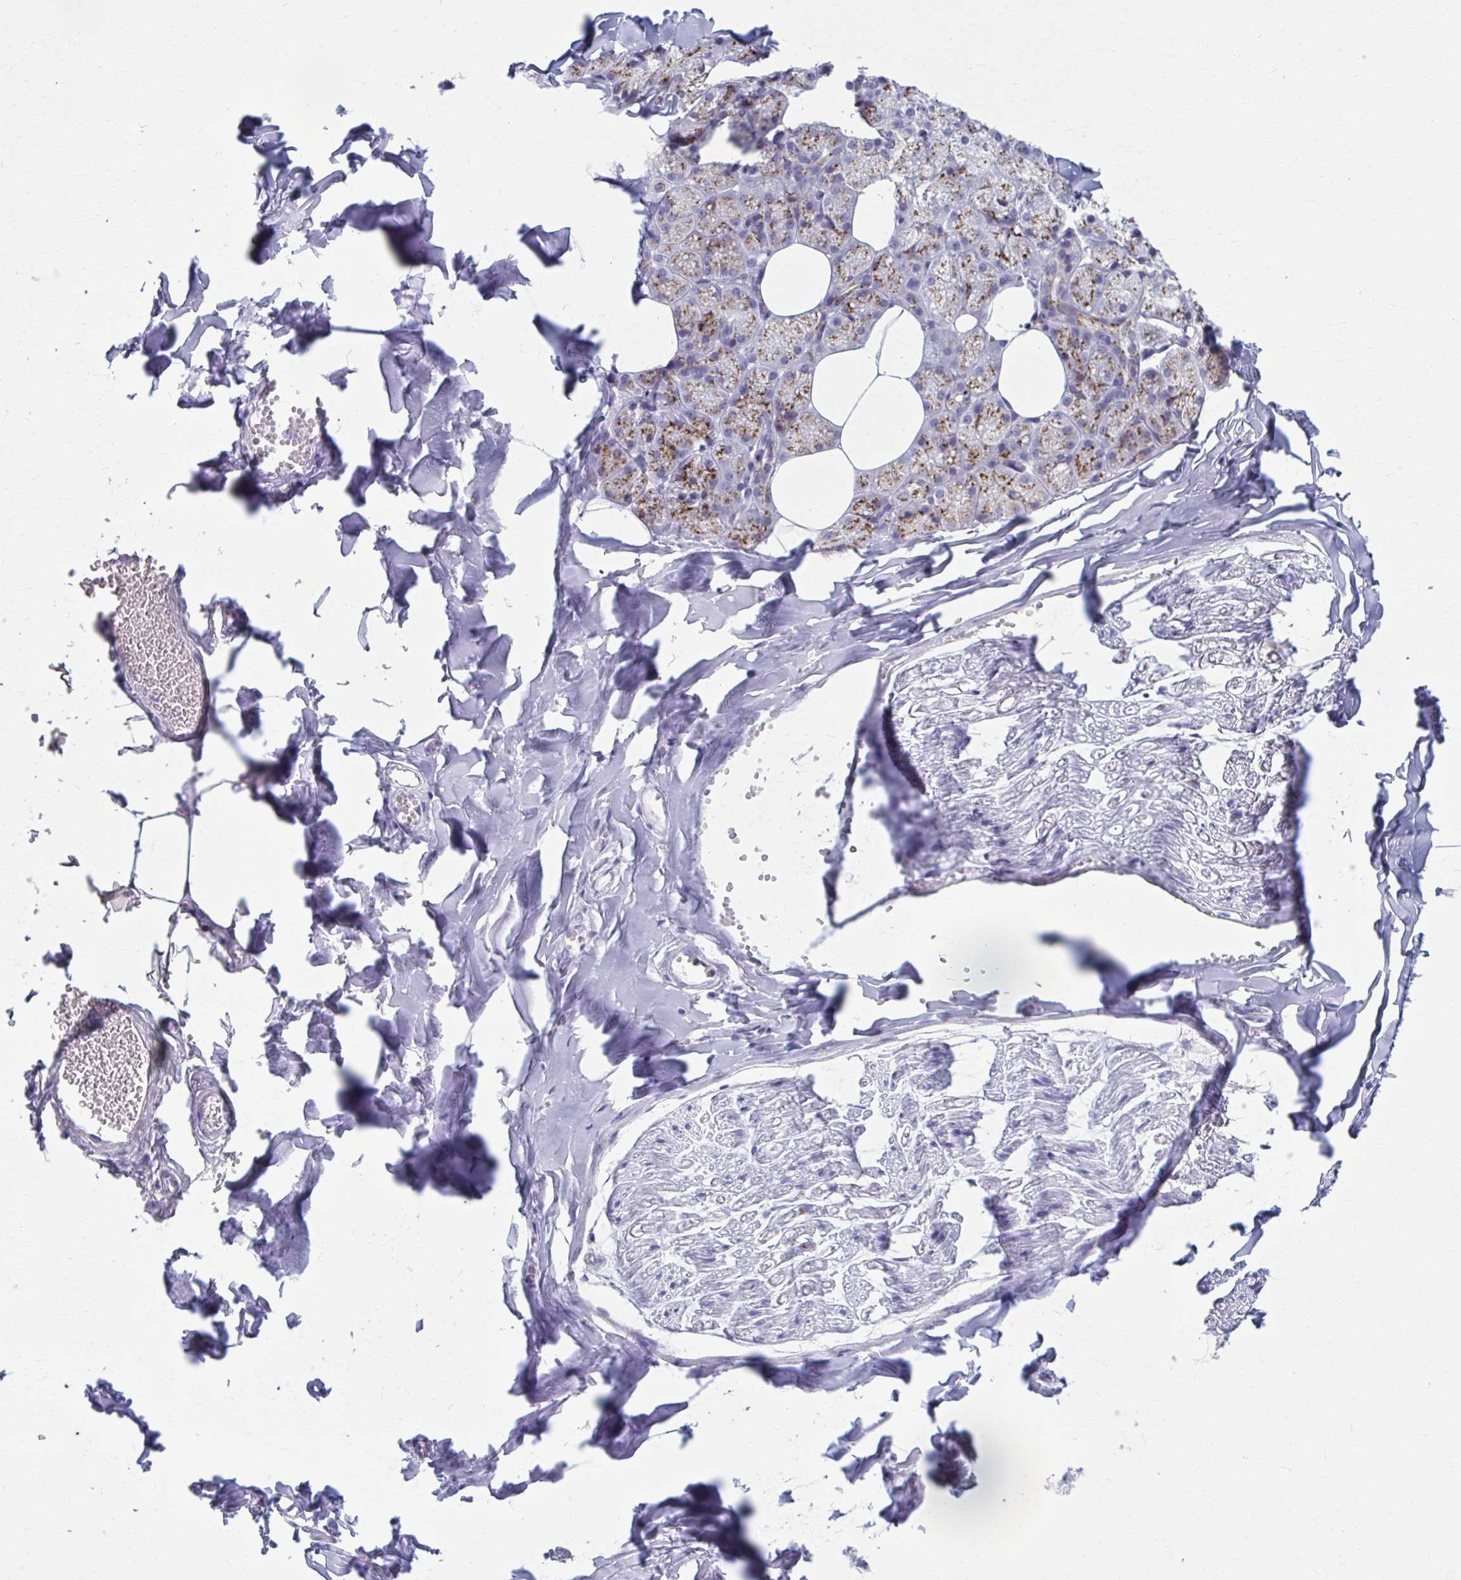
{"staining": {"intensity": "moderate", "quantity": "25%-75%", "location": "cytoplasmic/membranous"}, "tissue": "salivary gland", "cell_type": "Glandular cells", "image_type": "normal", "snomed": [{"axis": "morphology", "description": "Normal tissue, NOS"}, {"axis": "topography", "description": "Salivary gland"}, {"axis": "topography", "description": "Peripheral nerve tissue"}], "caption": "Immunohistochemistry of normal salivary gland displays medium levels of moderate cytoplasmic/membranous staining in about 25%-75% of glandular cells. The staining is performed using DAB brown chromogen to label protein expression. The nuclei are counter-stained blue using hematoxylin.", "gene": "ZNF682", "patient": {"sex": "male", "age": 38}}